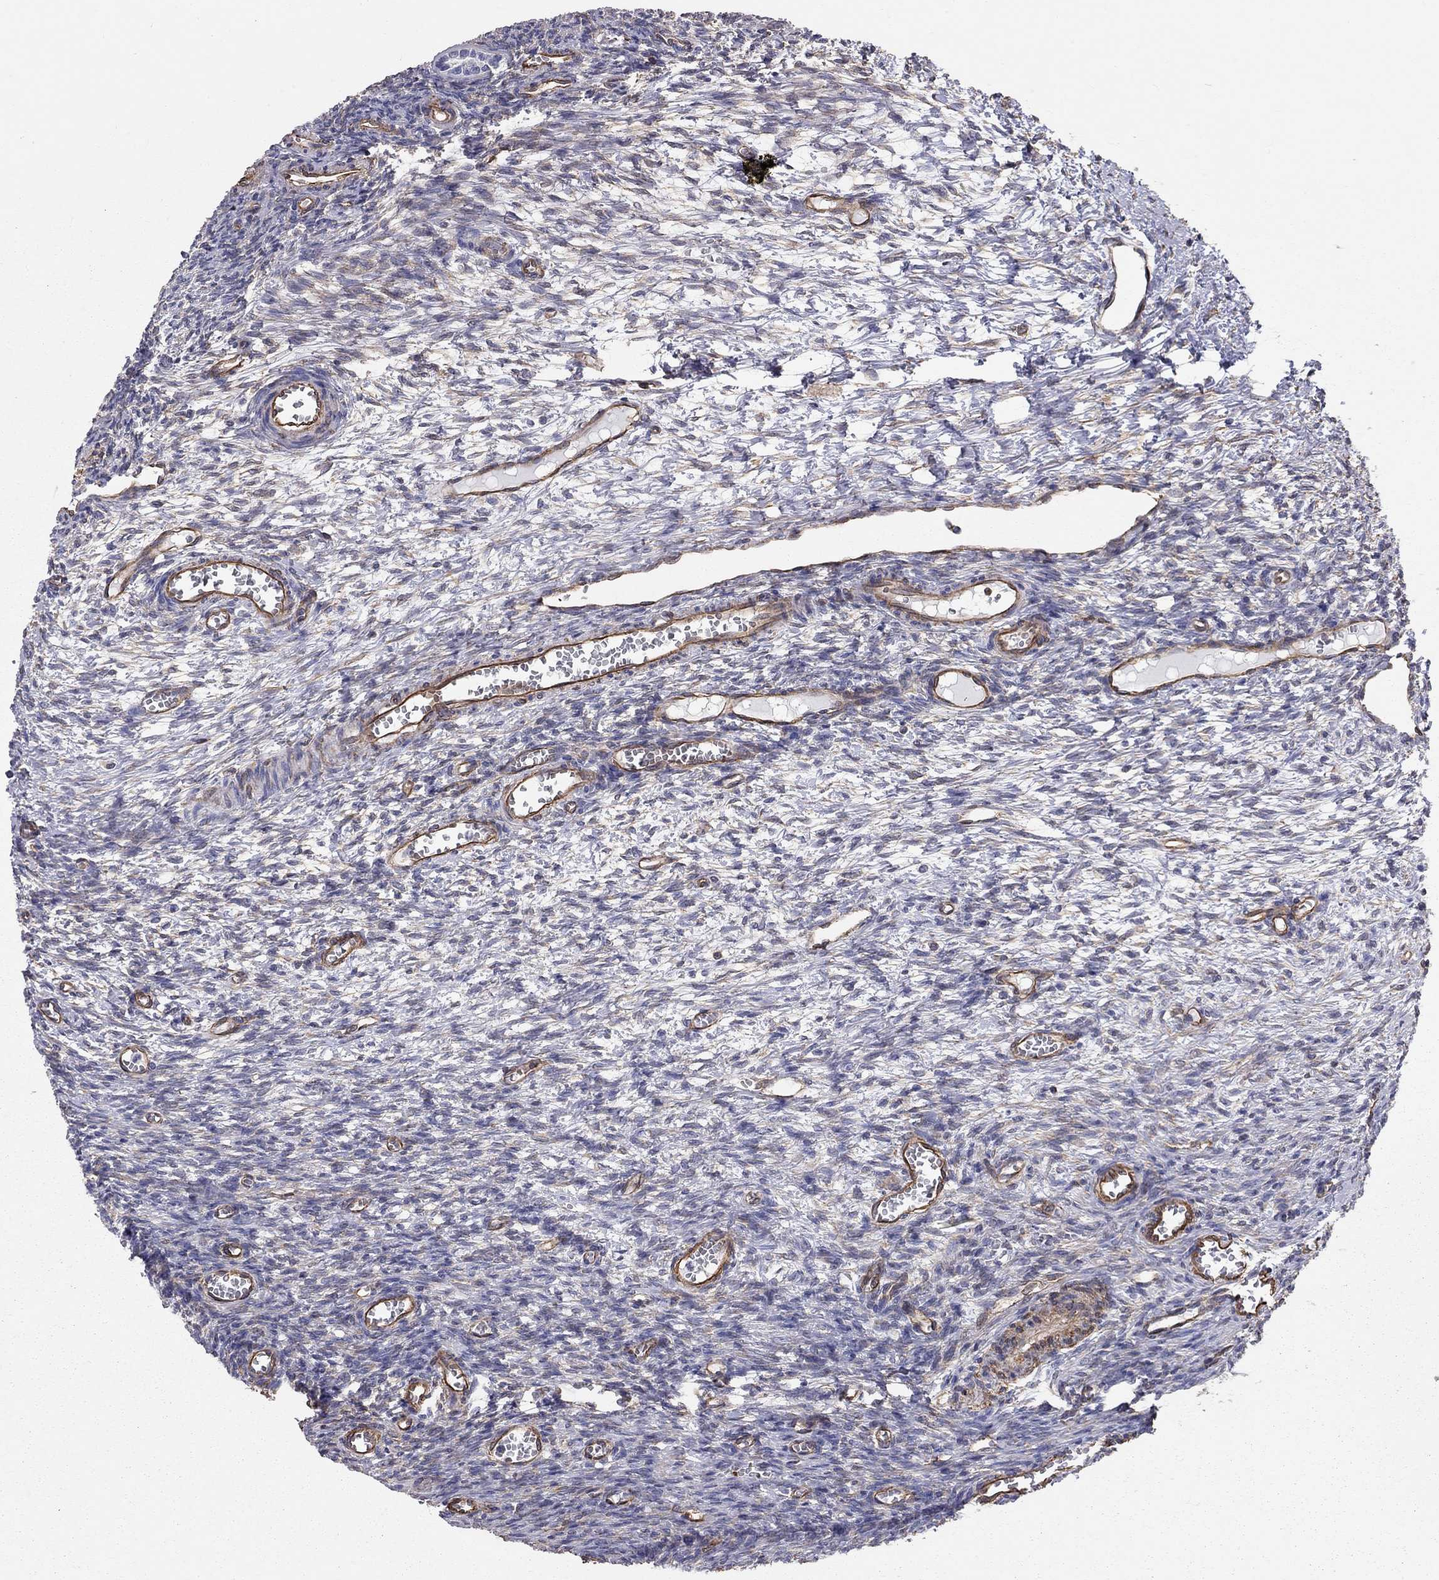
{"staining": {"intensity": "negative", "quantity": "none", "location": "none"}, "tissue": "ovary", "cell_type": "Follicle cells", "image_type": "normal", "snomed": [{"axis": "morphology", "description": "Normal tissue, NOS"}, {"axis": "topography", "description": "Ovary"}], "caption": "Ovary stained for a protein using immunohistochemistry shows no positivity follicle cells.", "gene": "BICDL2", "patient": {"sex": "female", "age": 27}}